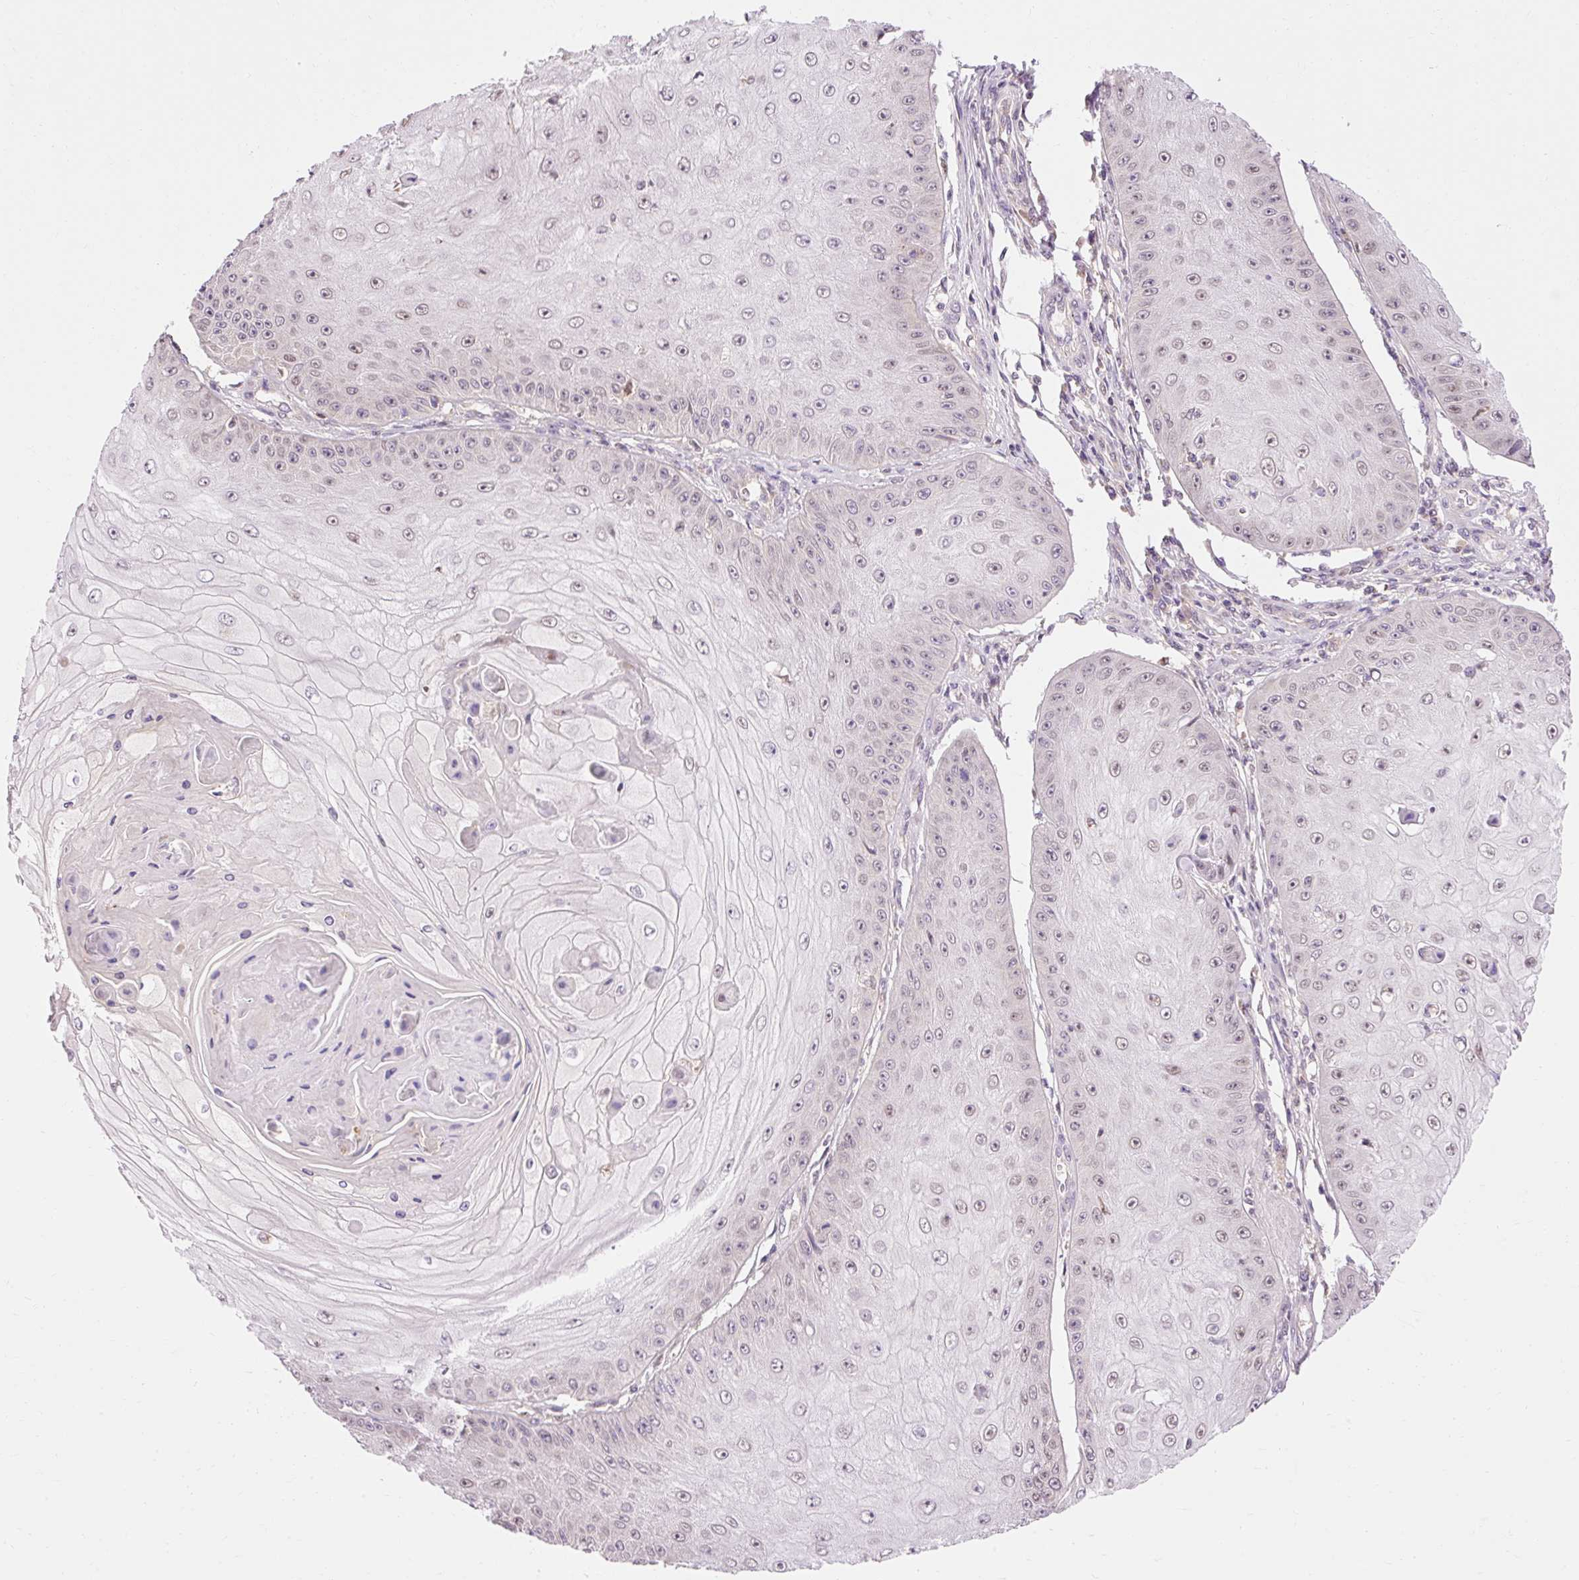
{"staining": {"intensity": "weak", "quantity": "<25%", "location": "nuclear"}, "tissue": "skin cancer", "cell_type": "Tumor cells", "image_type": "cancer", "snomed": [{"axis": "morphology", "description": "Squamous cell carcinoma, NOS"}, {"axis": "topography", "description": "Skin"}], "caption": "Protein analysis of squamous cell carcinoma (skin) reveals no significant expression in tumor cells.", "gene": "IMMT", "patient": {"sex": "male", "age": 70}}